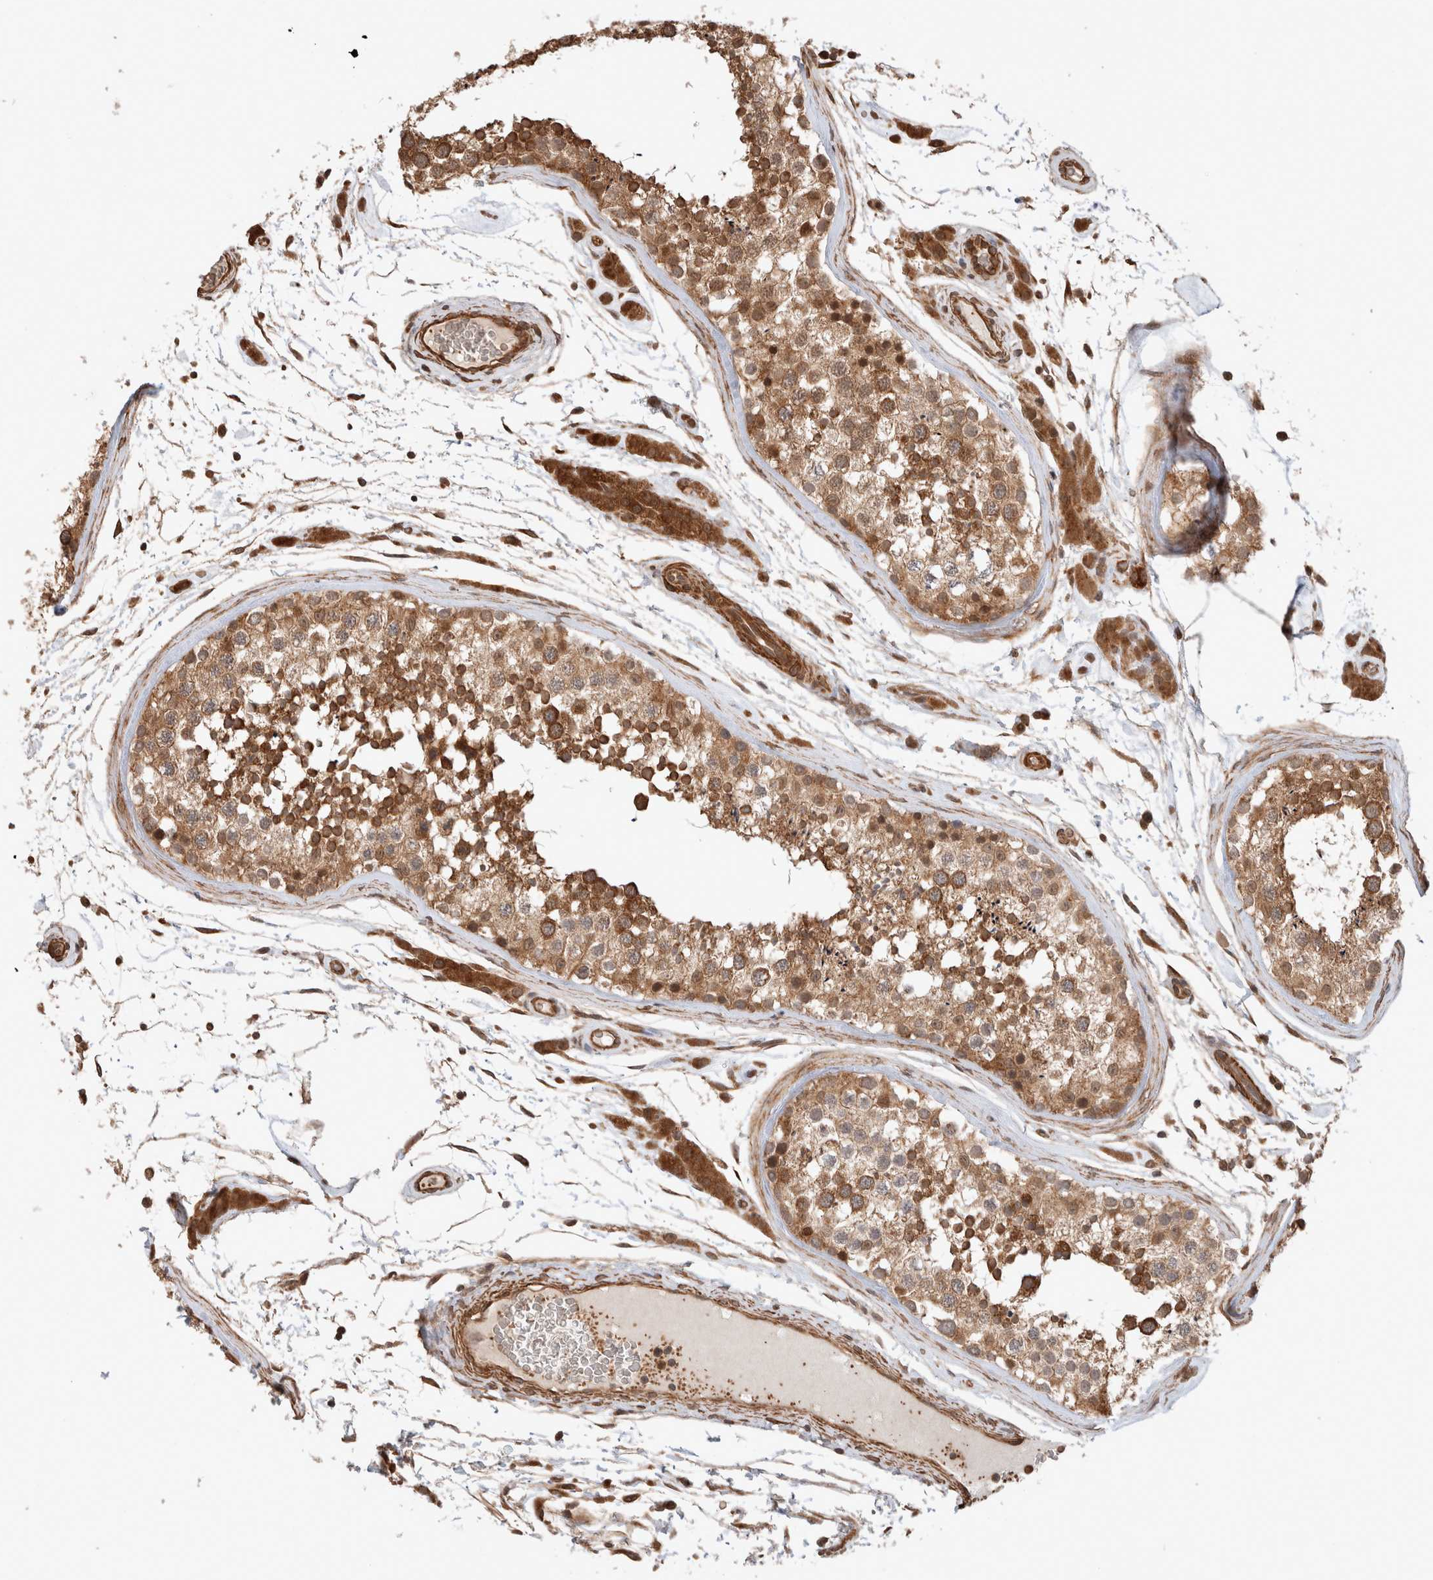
{"staining": {"intensity": "strong", "quantity": ">75%", "location": "cytoplasmic/membranous"}, "tissue": "testis", "cell_type": "Cells in seminiferous ducts", "image_type": "normal", "snomed": [{"axis": "morphology", "description": "Normal tissue, NOS"}, {"axis": "topography", "description": "Testis"}], "caption": "Immunohistochemical staining of unremarkable human testis exhibits >75% levels of strong cytoplasmic/membranous protein expression in approximately >75% of cells in seminiferous ducts.", "gene": "ZNF649", "patient": {"sex": "male", "age": 46}}